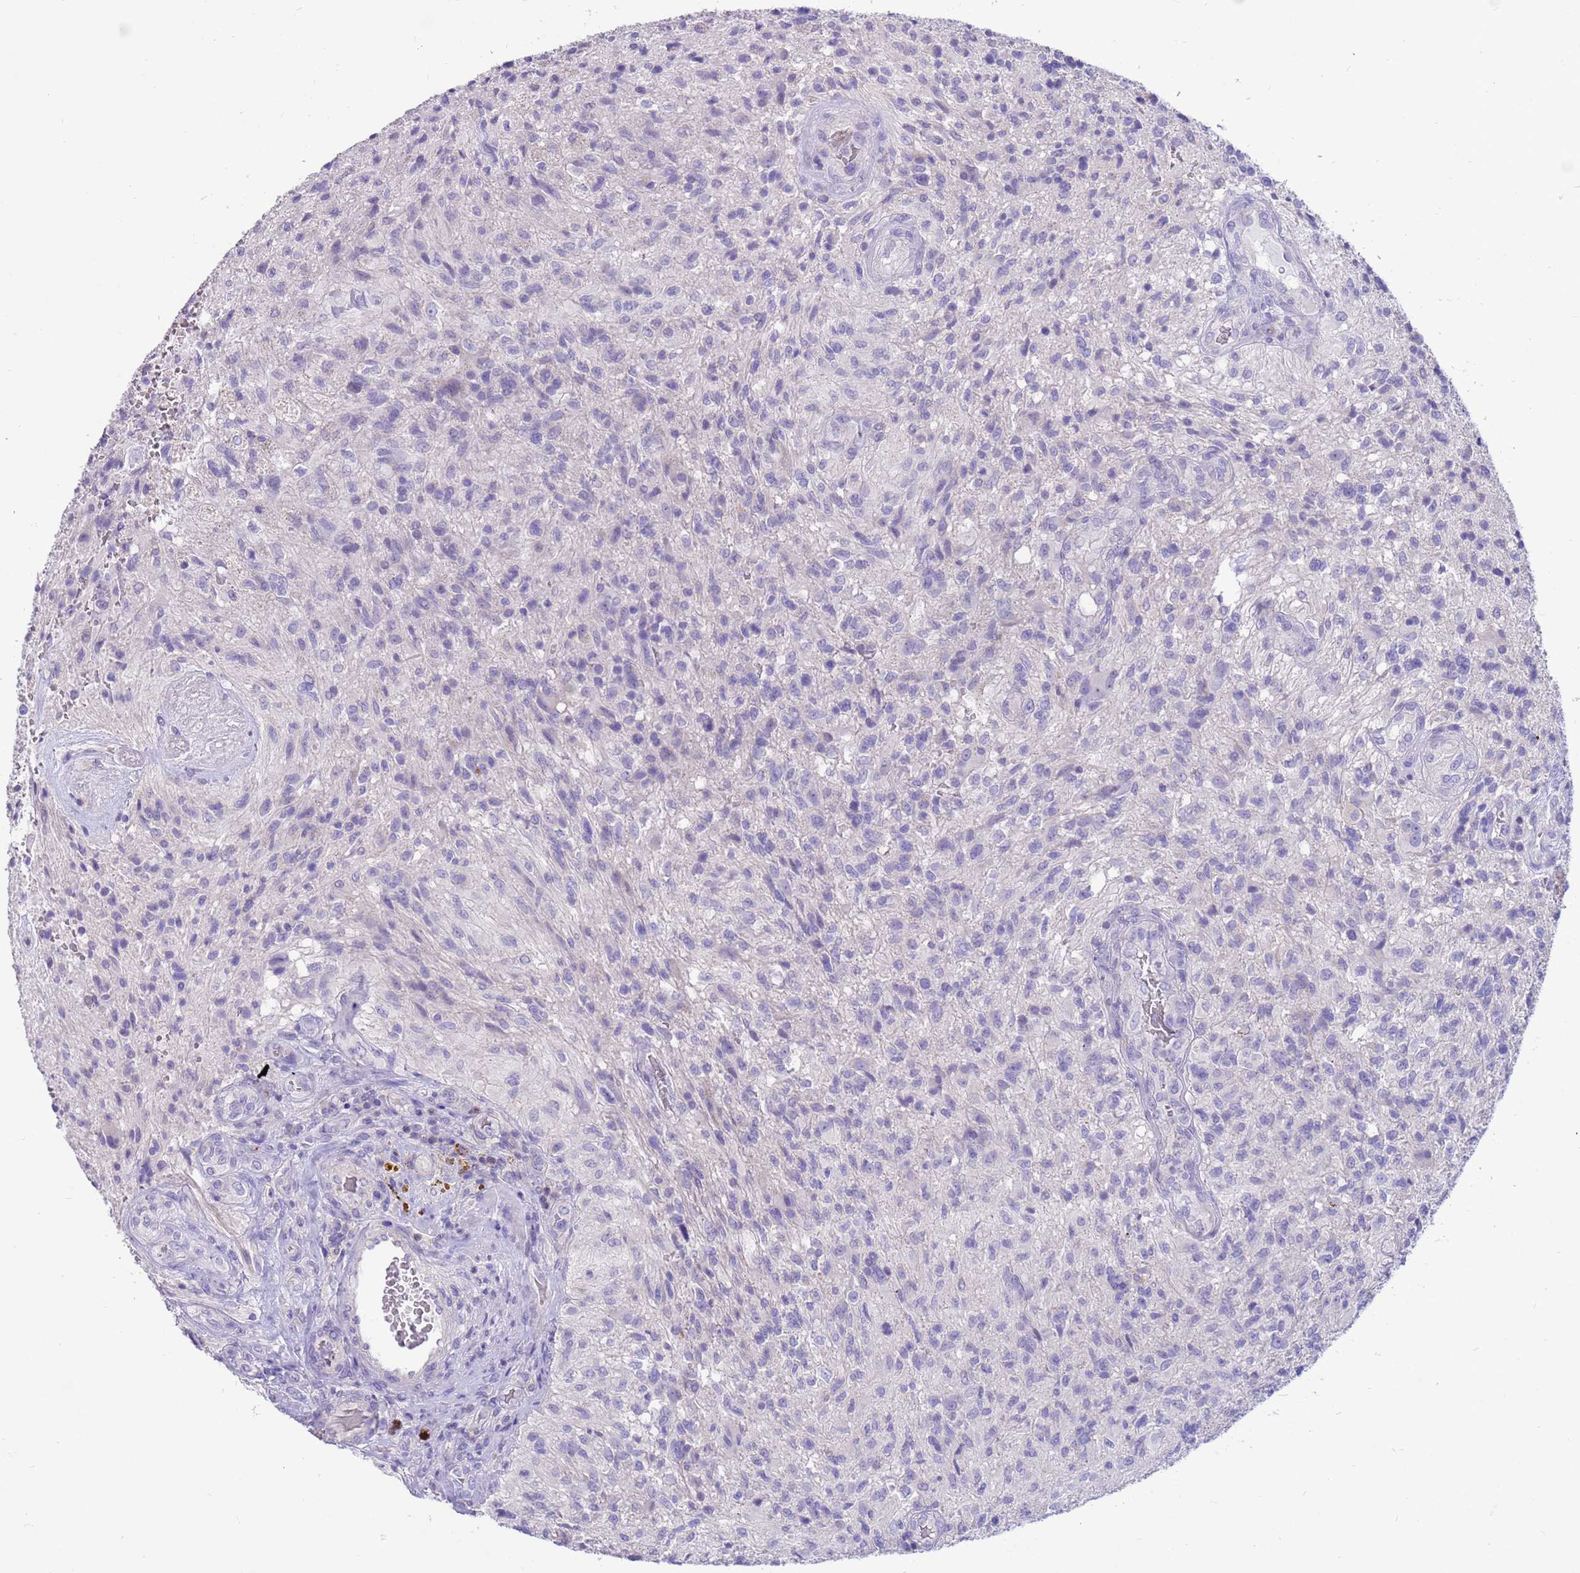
{"staining": {"intensity": "negative", "quantity": "none", "location": "none"}, "tissue": "glioma", "cell_type": "Tumor cells", "image_type": "cancer", "snomed": [{"axis": "morphology", "description": "Glioma, malignant, High grade"}, {"axis": "topography", "description": "Brain"}], "caption": "Immunohistochemical staining of glioma reveals no significant expression in tumor cells.", "gene": "PDE10A", "patient": {"sex": "male", "age": 56}}